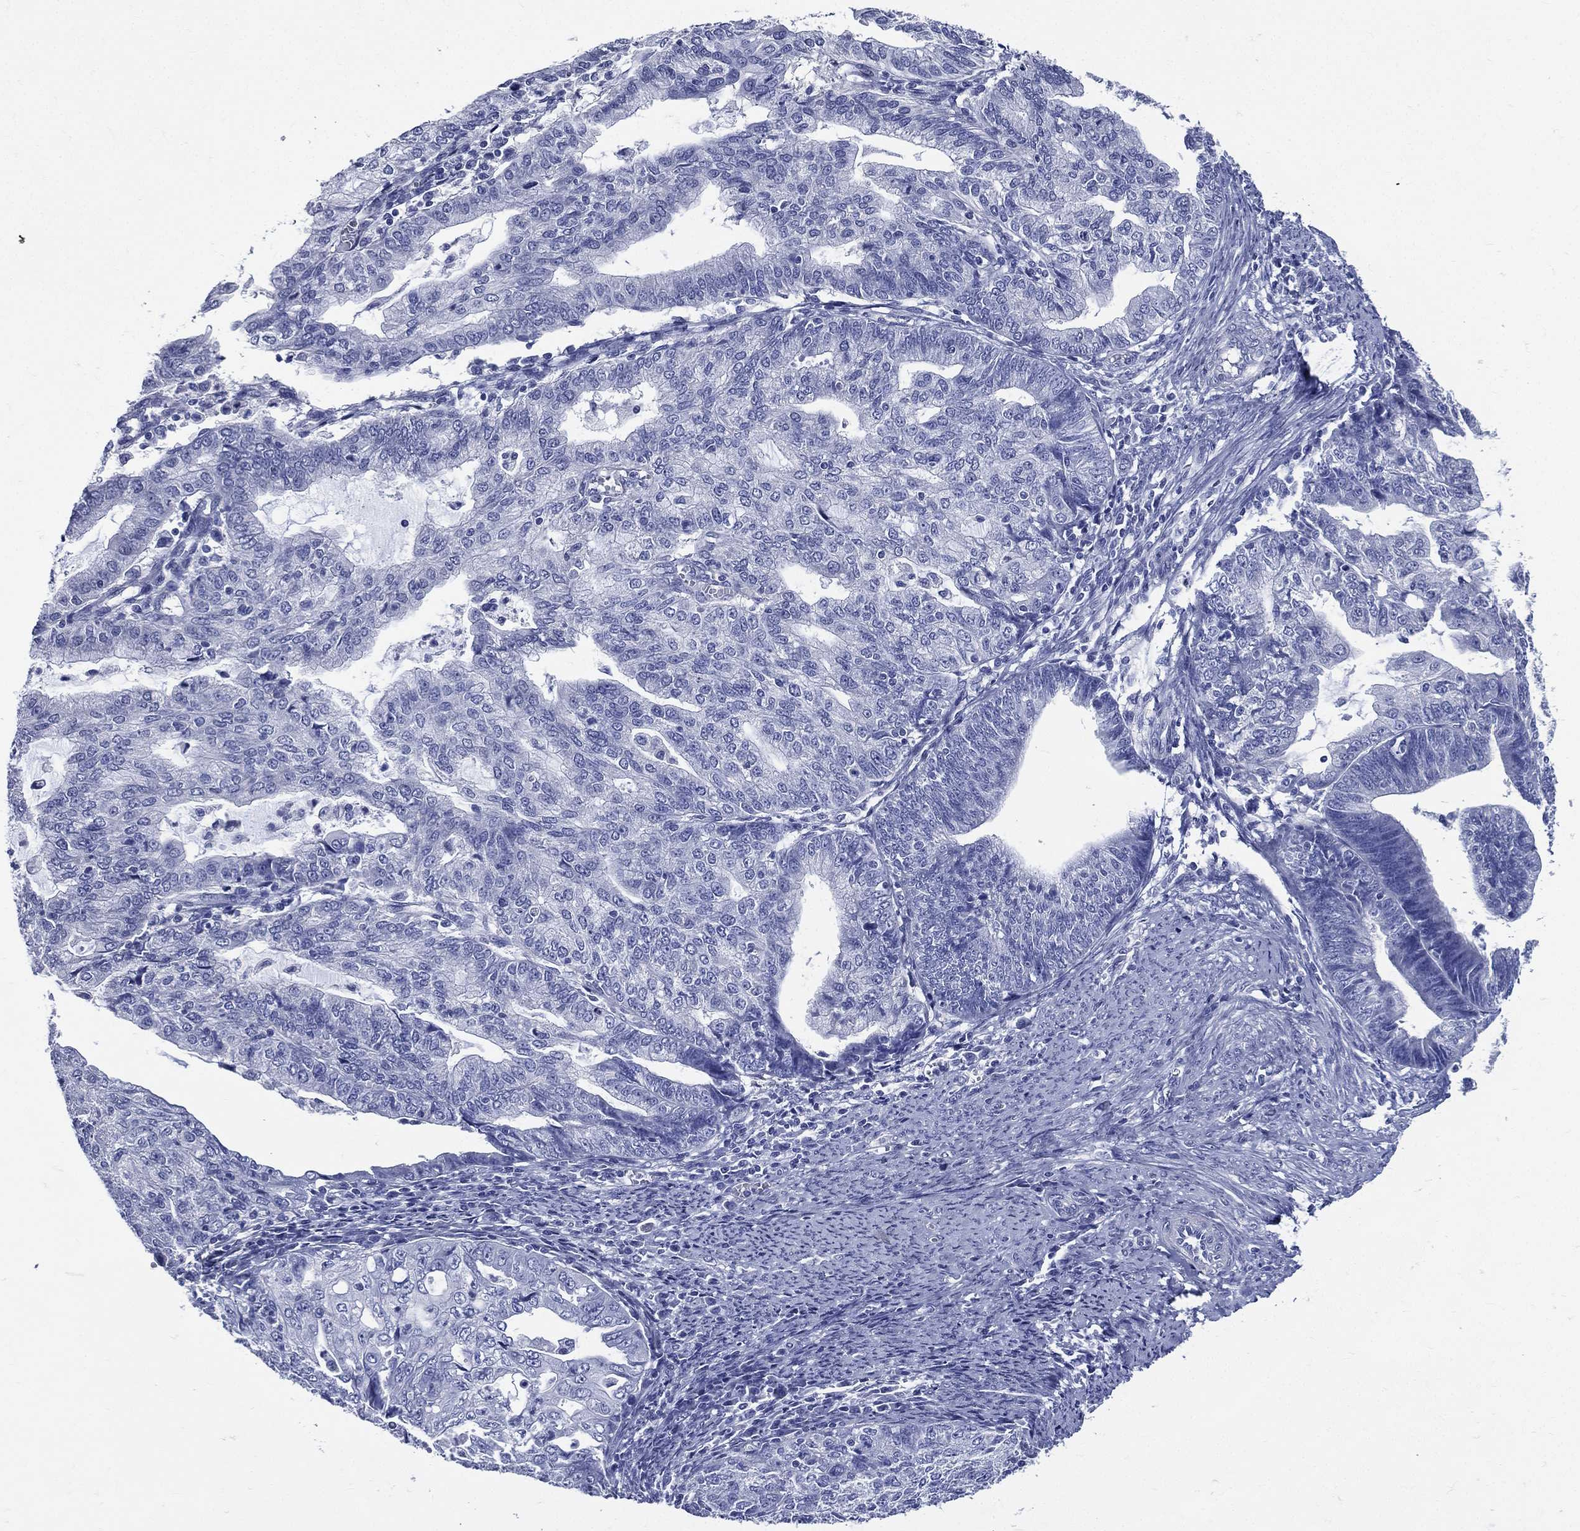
{"staining": {"intensity": "negative", "quantity": "none", "location": "none"}, "tissue": "endometrial cancer", "cell_type": "Tumor cells", "image_type": "cancer", "snomed": [{"axis": "morphology", "description": "Adenocarcinoma, NOS"}, {"axis": "topography", "description": "Endometrium"}], "caption": "This is a photomicrograph of immunohistochemistry (IHC) staining of endometrial adenocarcinoma, which shows no positivity in tumor cells. (DAB IHC, high magnification).", "gene": "DPYS", "patient": {"sex": "female", "age": 82}}